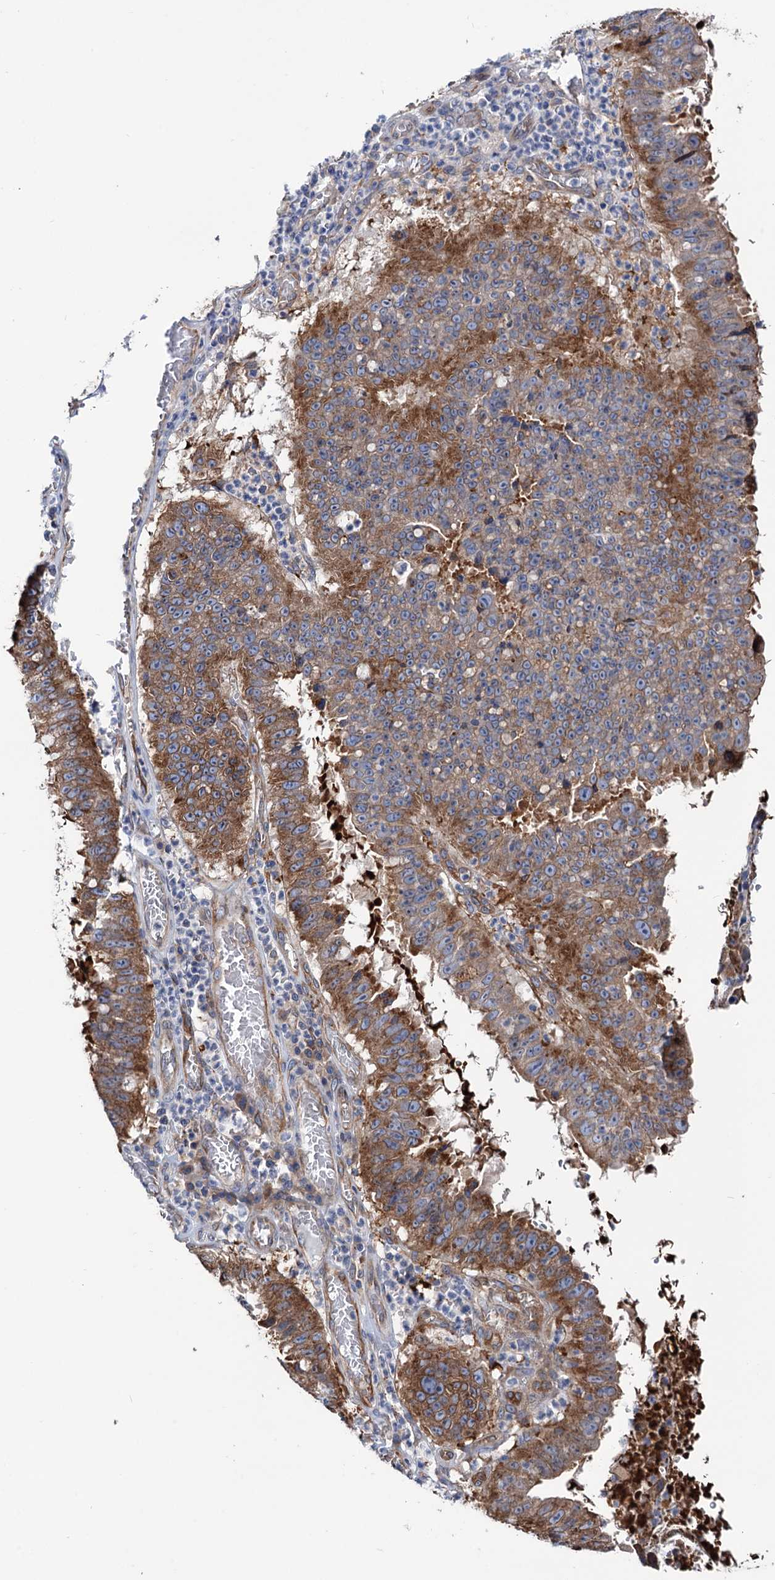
{"staining": {"intensity": "strong", "quantity": ">75%", "location": "cytoplasmic/membranous"}, "tissue": "stomach cancer", "cell_type": "Tumor cells", "image_type": "cancer", "snomed": [{"axis": "morphology", "description": "Adenocarcinoma, NOS"}, {"axis": "topography", "description": "Stomach"}], "caption": "A brown stain shows strong cytoplasmic/membranous expression of a protein in stomach cancer (adenocarcinoma) tumor cells. (brown staining indicates protein expression, while blue staining denotes nuclei).", "gene": "PTDSS2", "patient": {"sex": "male", "age": 59}}